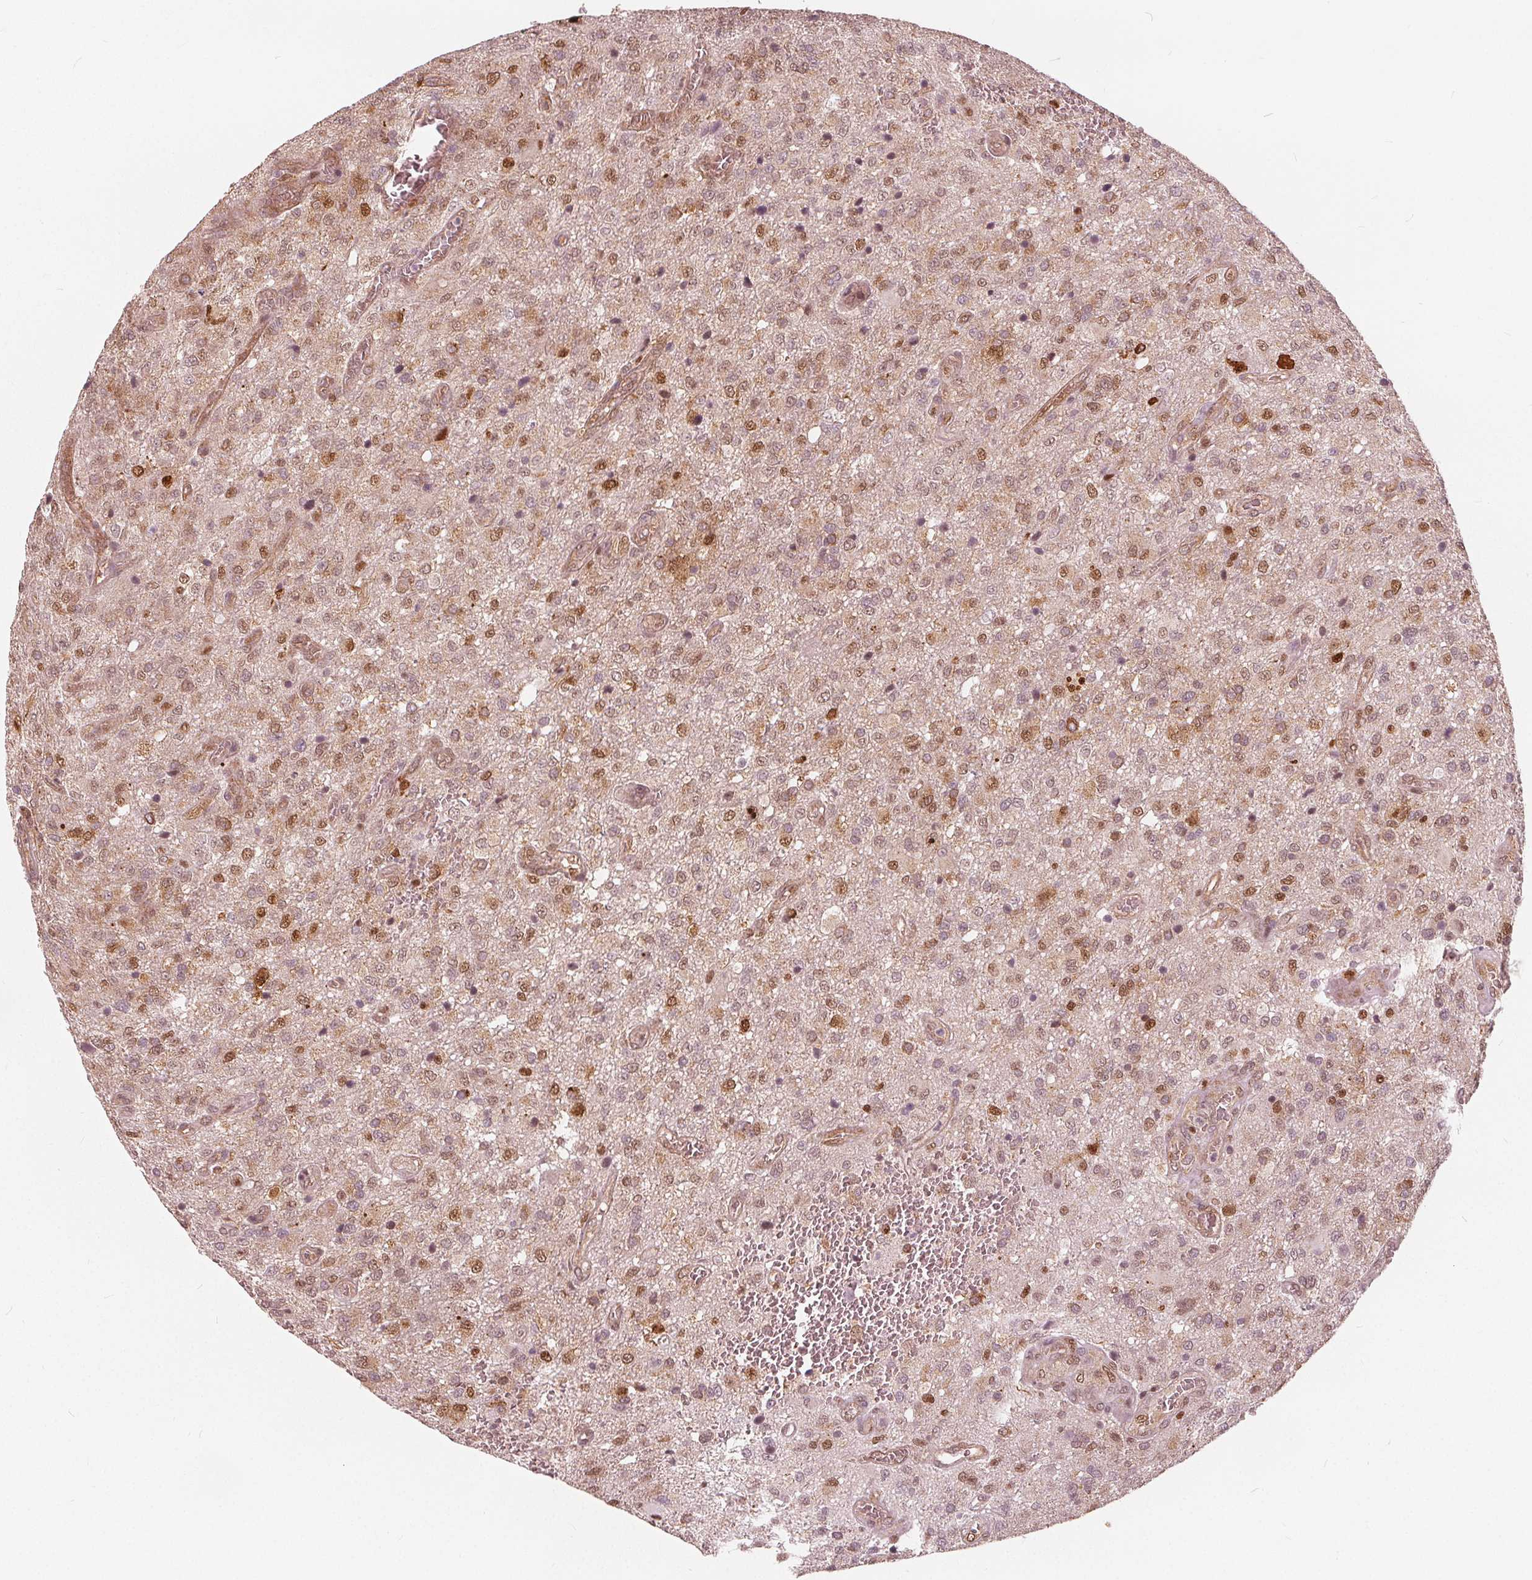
{"staining": {"intensity": "strong", "quantity": "25%-75%", "location": "cytoplasmic/membranous,nuclear"}, "tissue": "glioma", "cell_type": "Tumor cells", "image_type": "cancer", "snomed": [{"axis": "morphology", "description": "Glioma, malignant, Low grade"}, {"axis": "topography", "description": "Brain"}], "caption": "Immunohistochemical staining of human glioma exhibits strong cytoplasmic/membranous and nuclear protein positivity in about 25%-75% of tumor cells. The protein is stained brown, and the nuclei are stained in blue (DAB IHC with brightfield microscopy, high magnification).", "gene": "SQSTM1", "patient": {"sex": "male", "age": 66}}